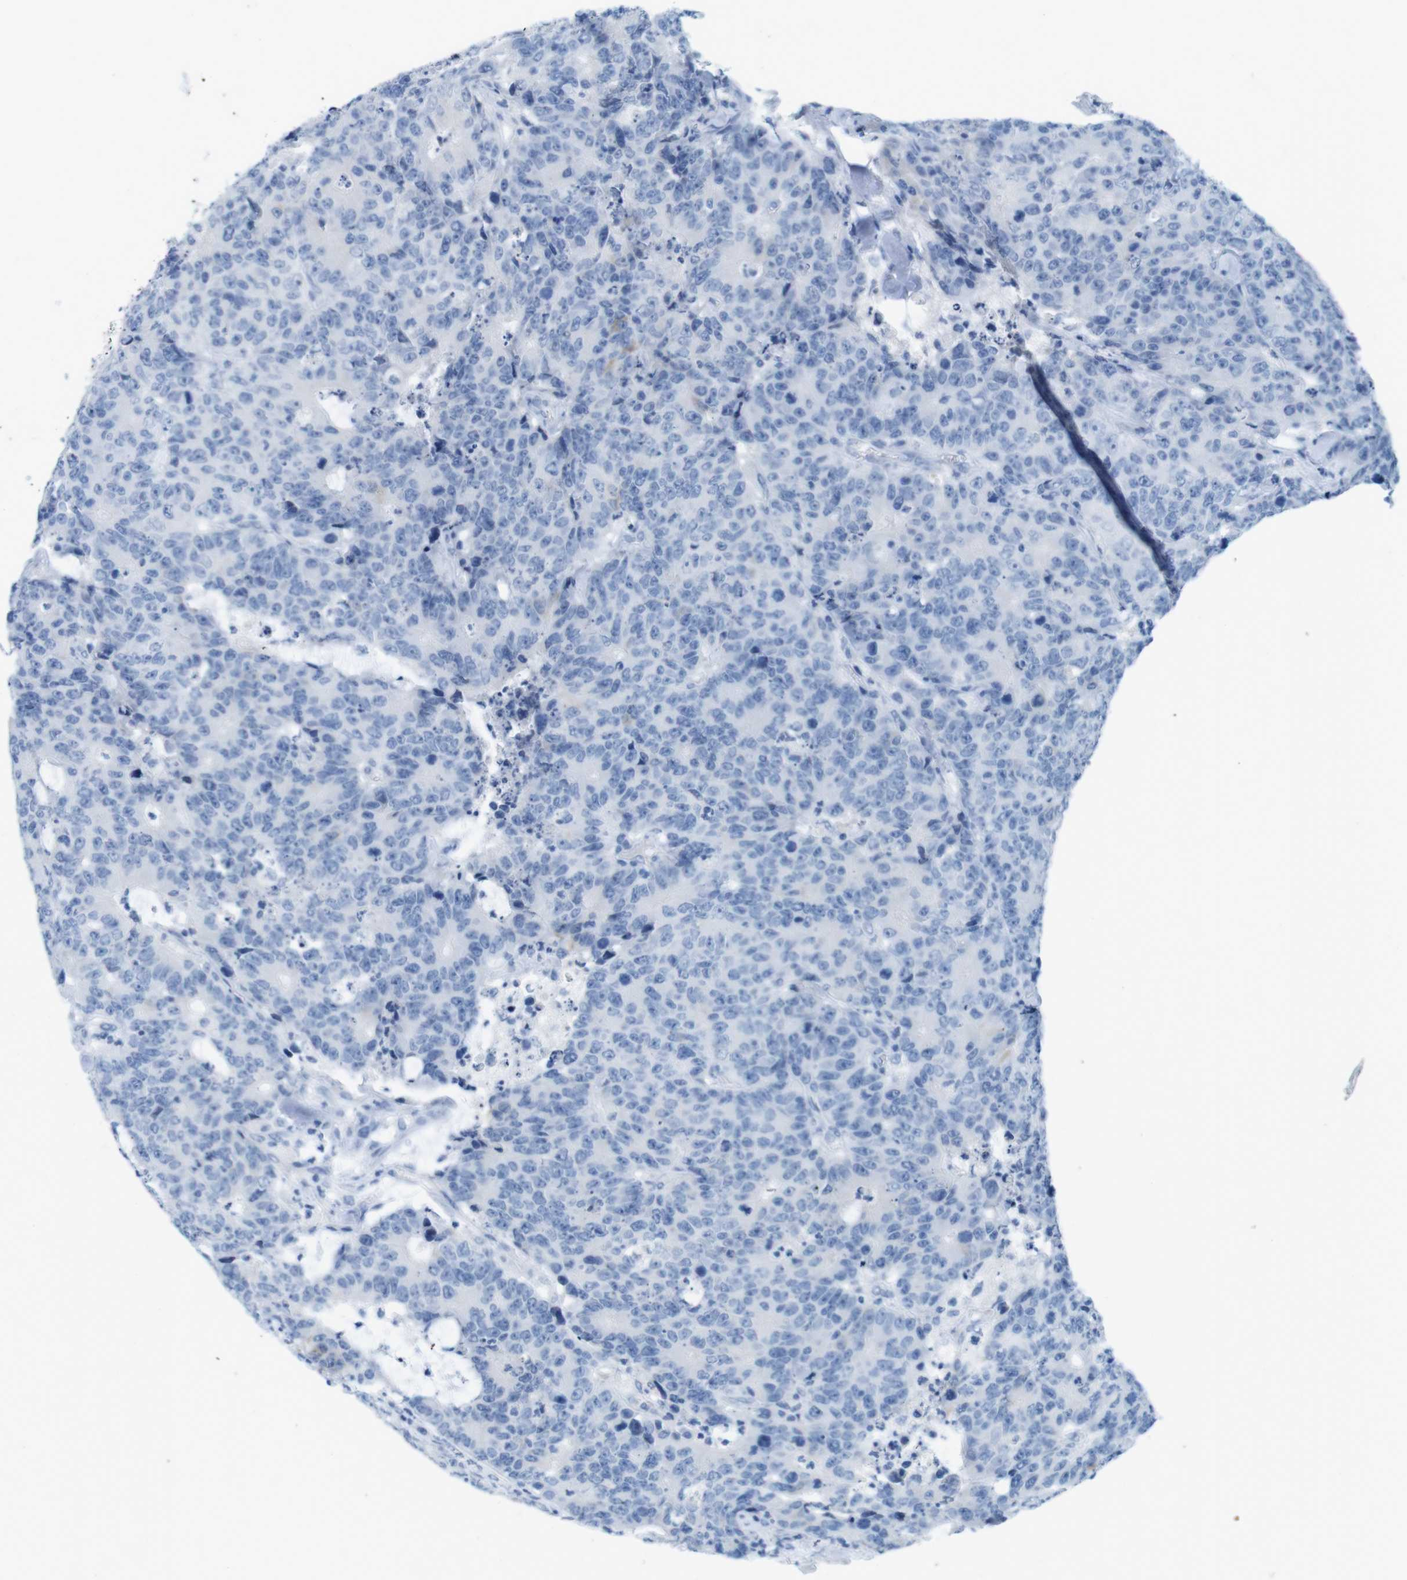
{"staining": {"intensity": "negative", "quantity": "none", "location": "none"}, "tissue": "colorectal cancer", "cell_type": "Tumor cells", "image_type": "cancer", "snomed": [{"axis": "morphology", "description": "Adenocarcinoma, NOS"}, {"axis": "topography", "description": "Colon"}], "caption": "Immunohistochemistry (IHC) photomicrograph of human colorectal adenocarcinoma stained for a protein (brown), which reveals no staining in tumor cells. Nuclei are stained in blue.", "gene": "GAP43", "patient": {"sex": "female", "age": 86}}